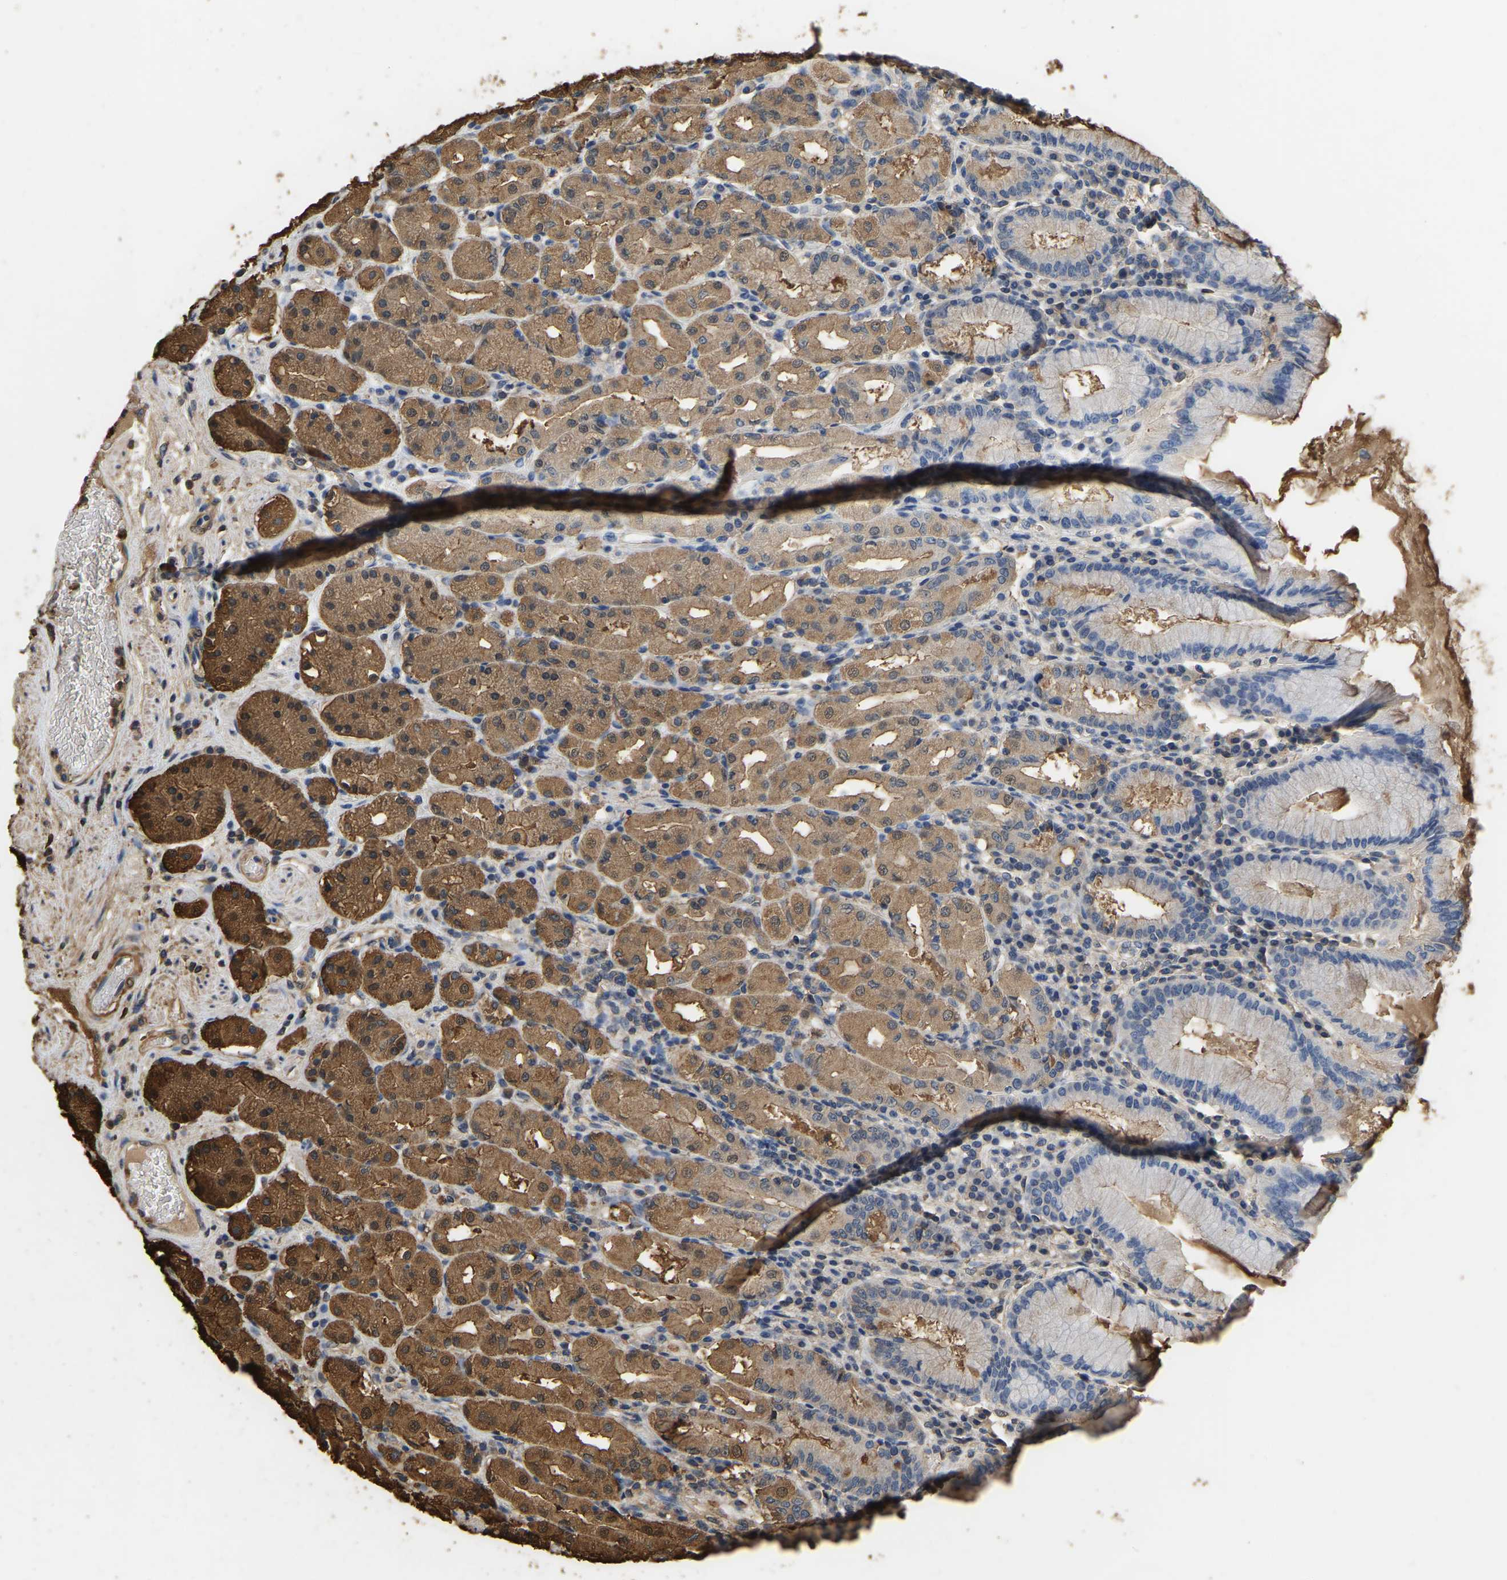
{"staining": {"intensity": "moderate", "quantity": ">75%", "location": "cytoplasmic/membranous"}, "tissue": "stomach", "cell_type": "Glandular cells", "image_type": "normal", "snomed": [{"axis": "morphology", "description": "Normal tissue, NOS"}, {"axis": "topography", "description": "Stomach"}, {"axis": "topography", "description": "Stomach, lower"}], "caption": "The image demonstrates immunohistochemical staining of unremarkable stomach. There is moderate cytoplasmic/membranous staining is present in about >75% of glandular cells.", "gene": "LDHB", "patient": {"sex": "female", "age": 56}}